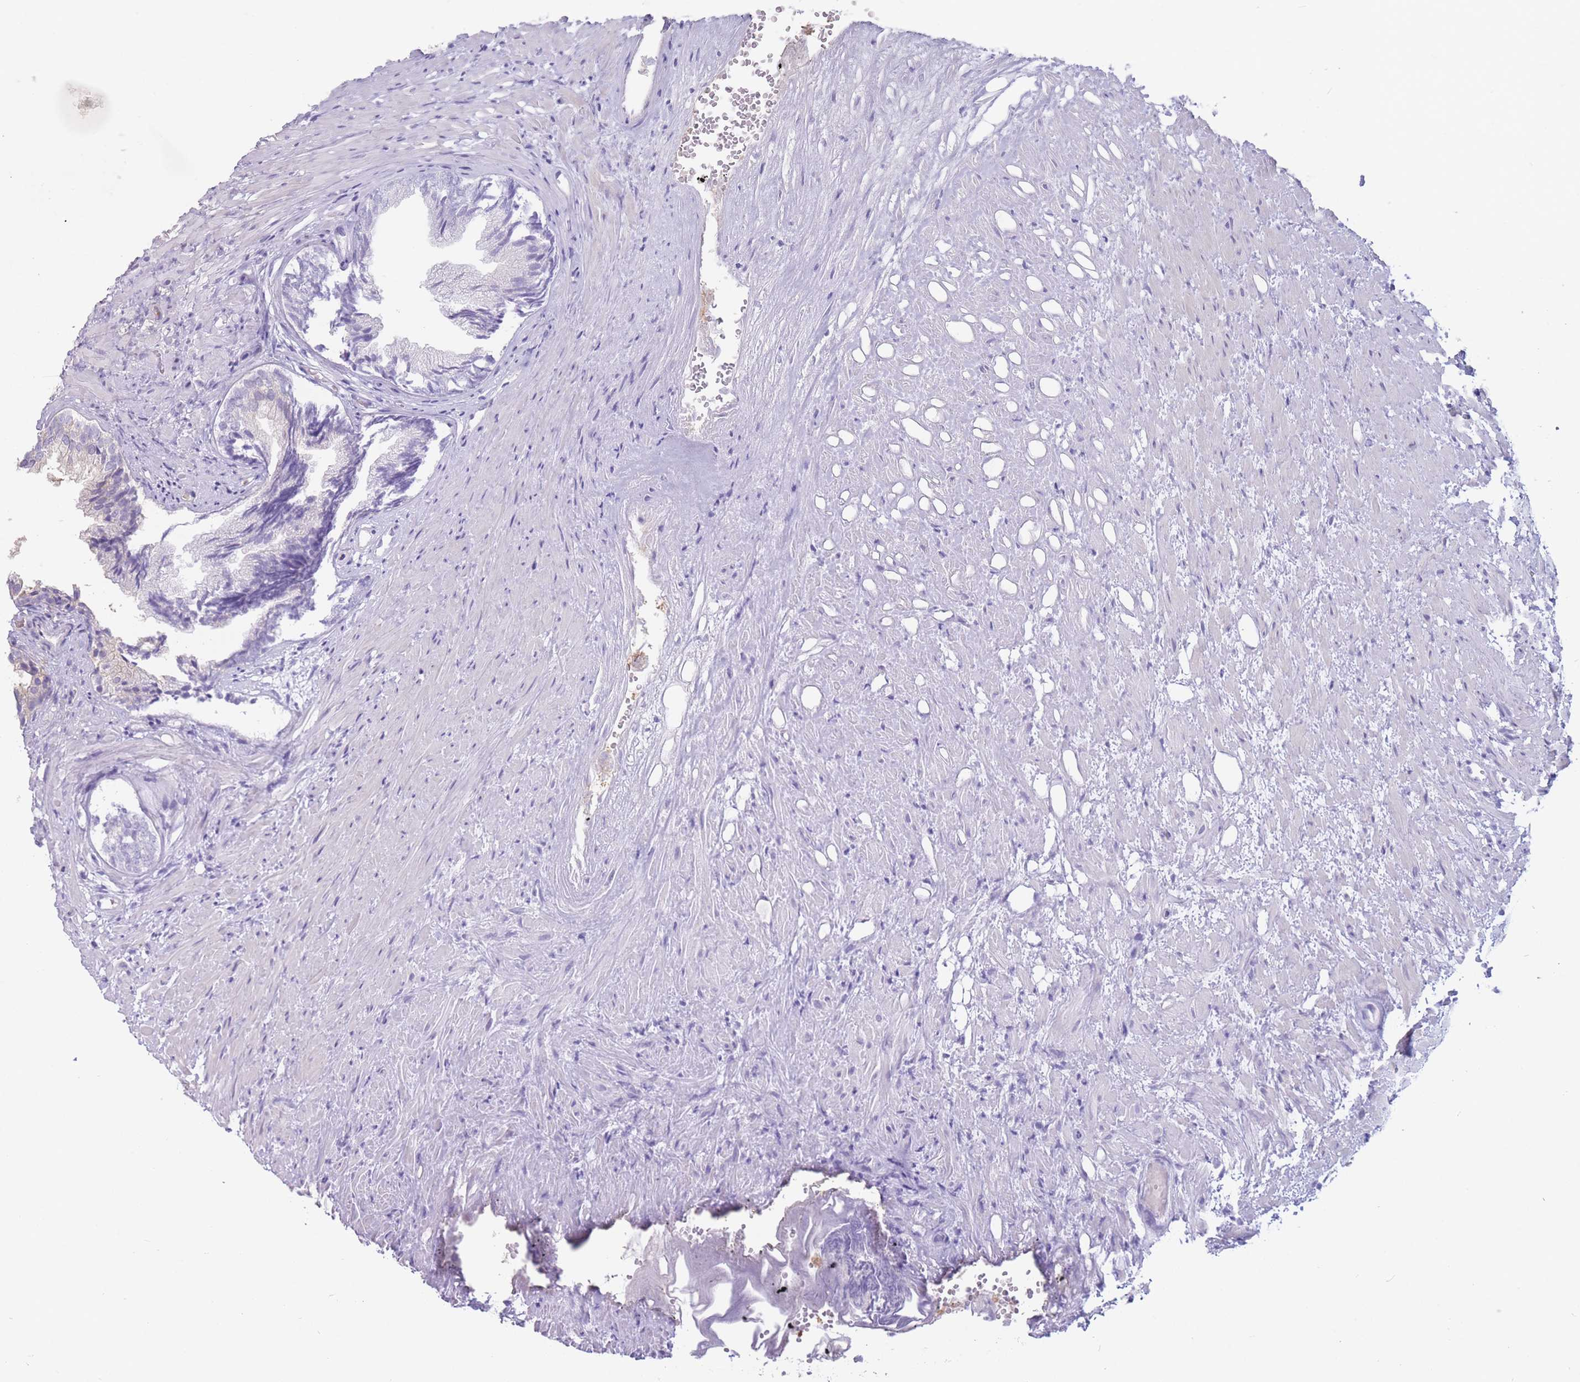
{"staining": {"intensity": "weak", "quantity": "25%-75%", "location": "cytoplasmic/membranous"}, "tissue": "prostate", "cell_type": "Glandular cells", "image_type": "normal", "snomed": [{"axis": "morphology", "description": "Normal tissue, NOS"}, {"axis": "topography", "description": "Prostate"}], "caption": "IHC histopathology image of unremarkable prostate: prostate stained using immunohistochemistry (IHC) shows low levels of weak protein expression localized specifically in the cytoplasmic/membranous of glandular cells, appearing as a cytoplasmic/membranous brown color.", "gene": "ST3GAL4", "patient": {"sex": "male", "age": 76}}